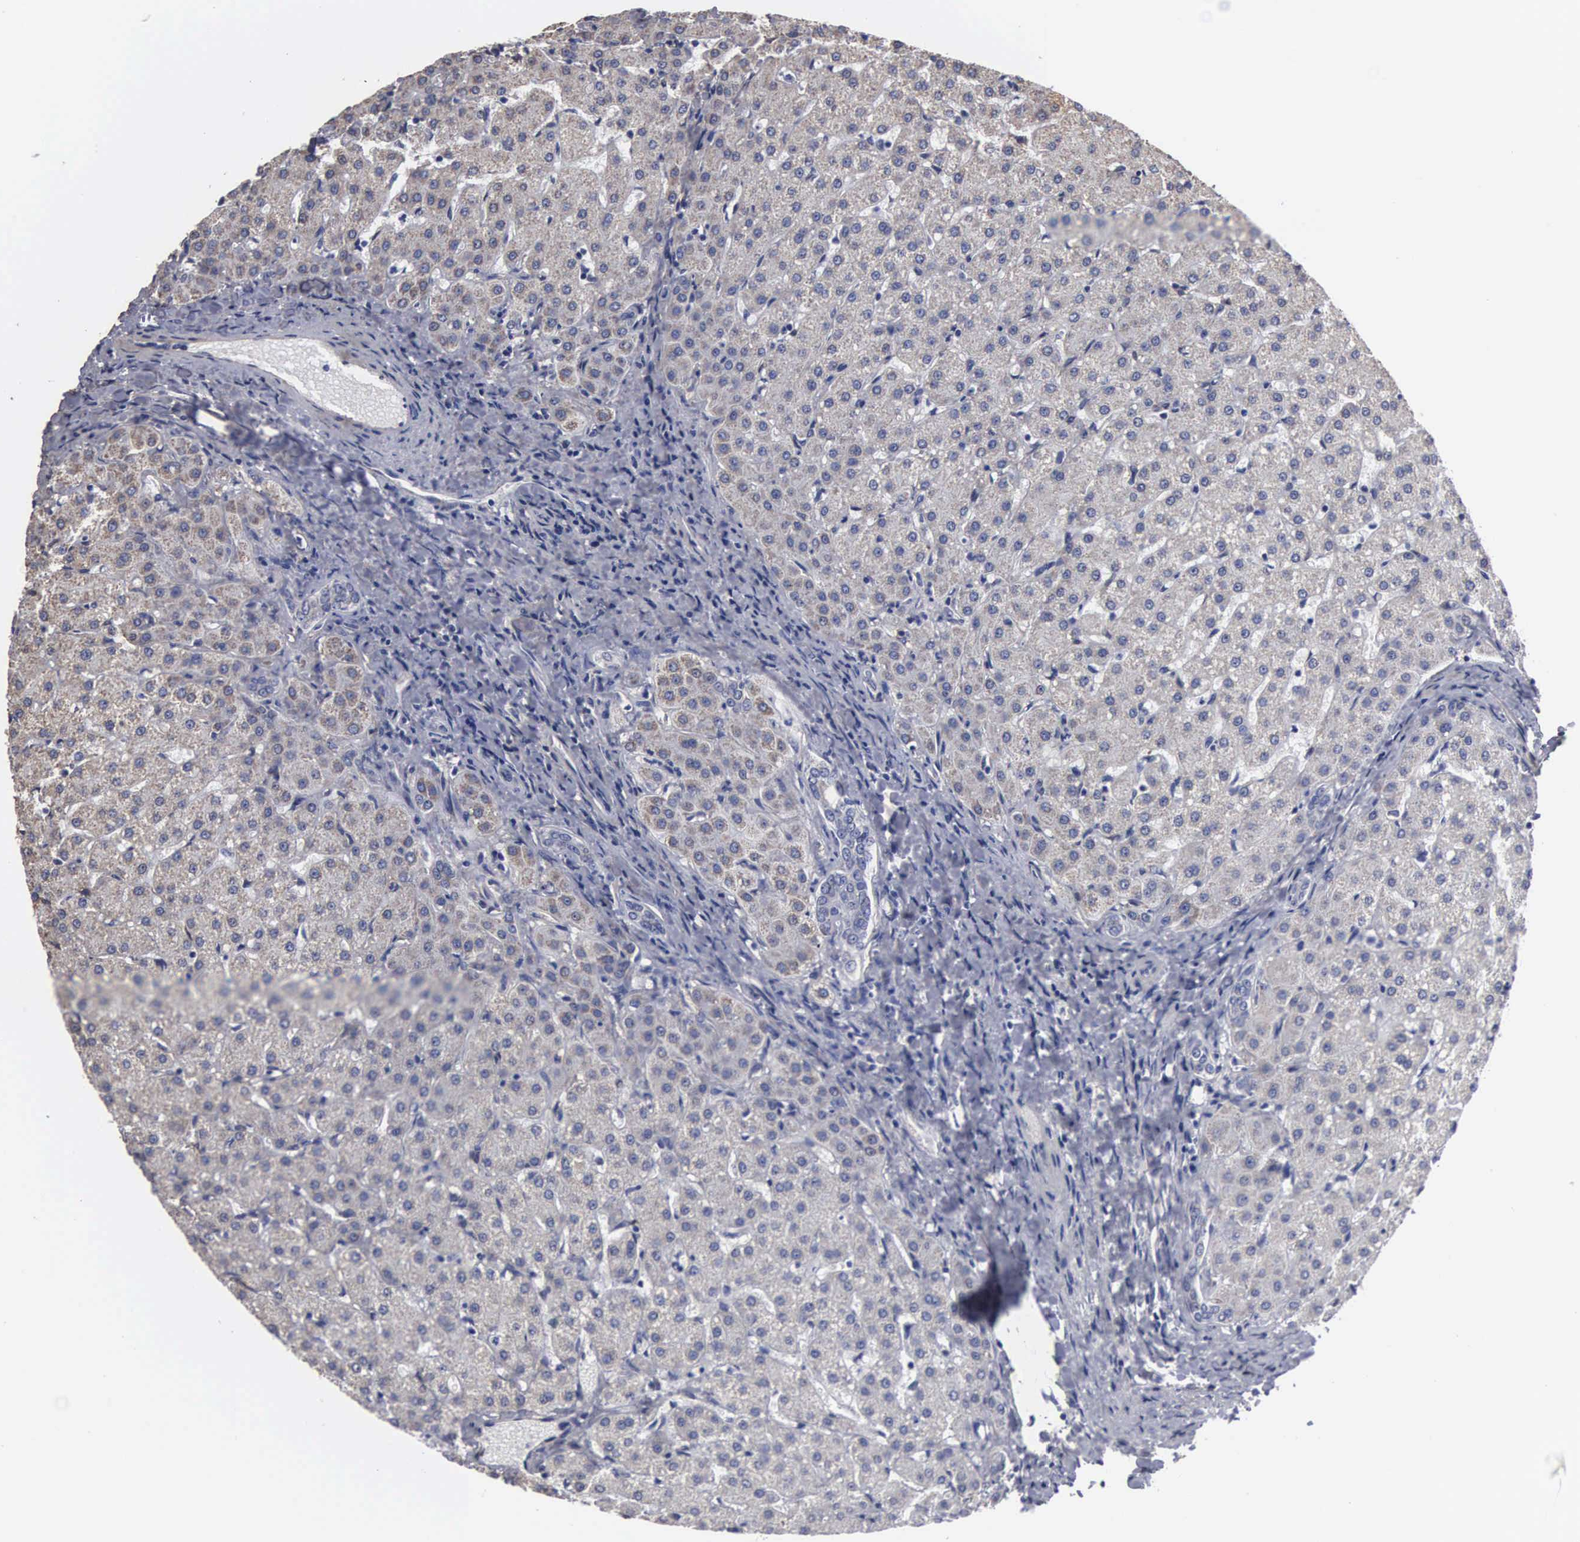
{"staining": {"intensity": "negative", "quantity": "none", "location": "none"}, "tissue": "liver", "cell_type": "Cholangiocytes", "image_type": "normal", "snomed": [{"axis": "morphology", "description": "Normal tissue, NOS"}, {"axis": "topography", "description": "Liver"}], "caption": "This is a image of immunohistochemistry (IHC) staining of normal liver, which shows no staining in cholangiocytes. The staining was performed using DAB (3,3'-diaminobenzidine) to visualize the protein expression in brown, while the nuclei were stained in blue with hematoxylin (Magnification: 20x).", "gene": "NGDN", "patient": {"sex": "female", "age": 27}}